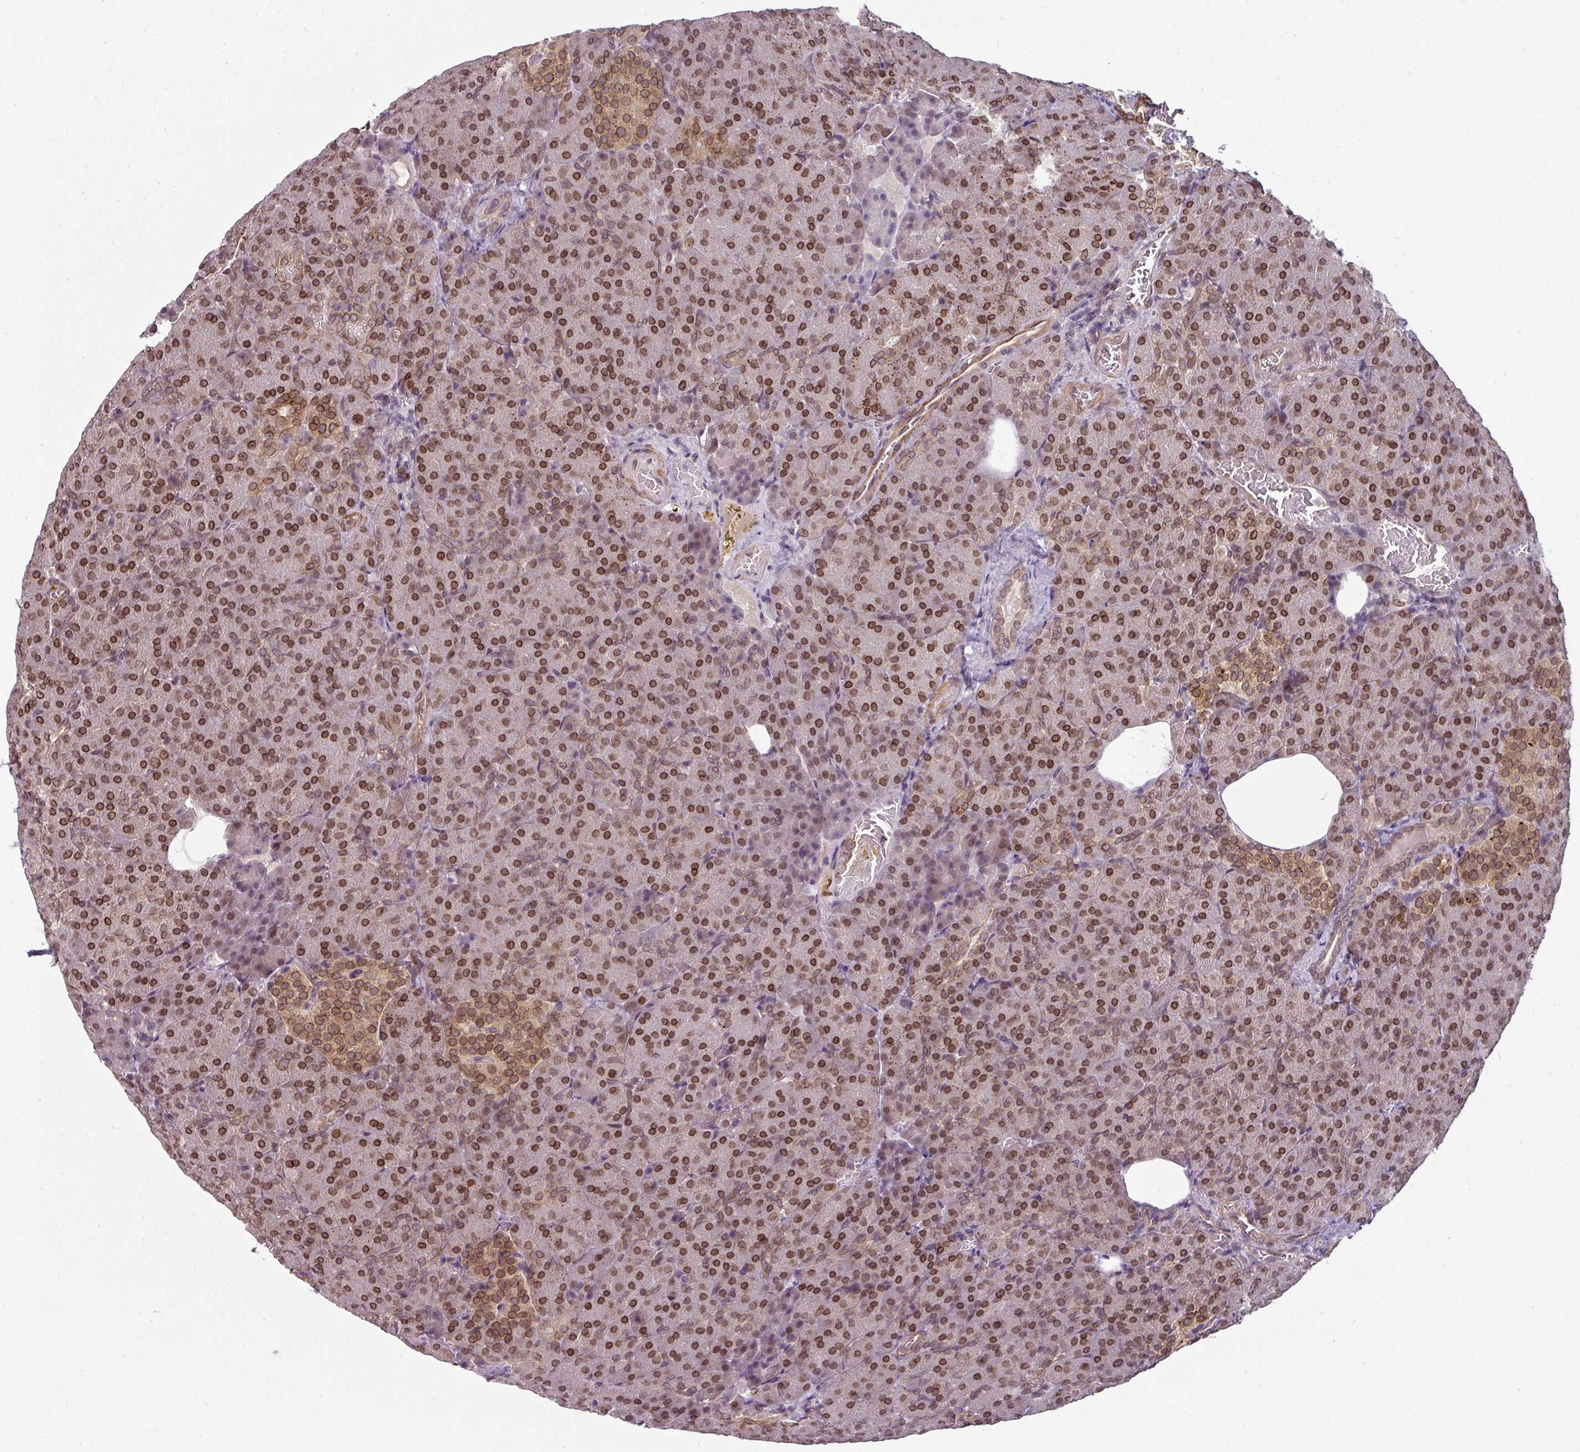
{"staining": {"intensity": "strong", "quantity": ">75%", "location": "cytoplasmic/membranous,nuclear"}, "tissue": "pancreas", "cell_type": "Exocrine glandular cells", "image_type": "normal", "snomed": [{"axis": "morphology", "description": "Normal tissue, NOS"}, {"axis": "topography", "description": "Pancreas"}], "caption": "Exocrine glandular cells demonstrate high levels of strong cytoplasmic/membranous,nuclear positivity in approximately >75% of cells in benign human pancreas. The protein is stained brown, and the nuclei are stained in blue (DAB IHC with brightfield microscopy, high magnification).", "gene": "RANGAP1", "patient": {"sex": "female", "age": 74}}